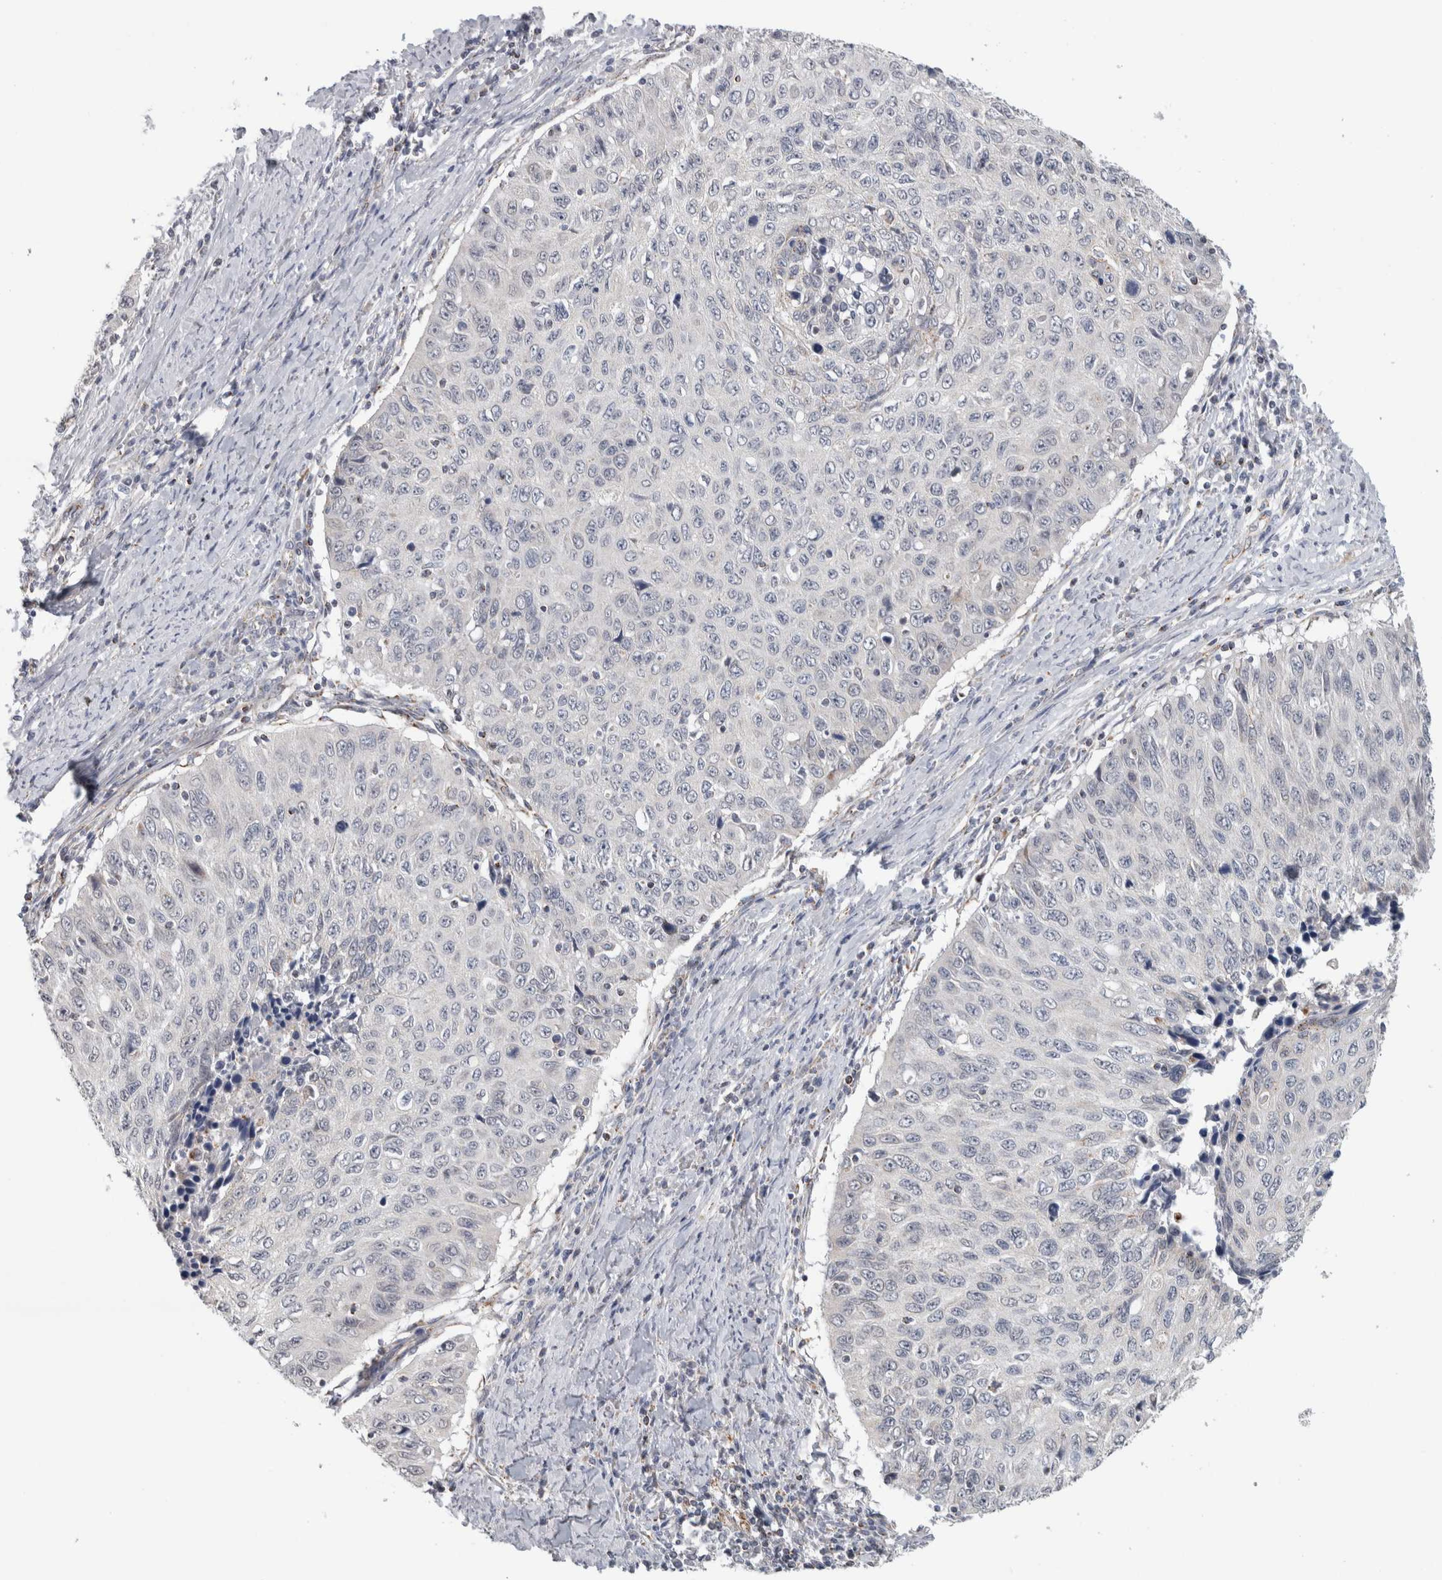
{"staining": {"intensity": "negative", "quantity": "none", "location": "none"}, "tissue": "cervical cancer", "cell_type": "Tumor cells", "image_type": "cancer", "snomed": [{"axis": "morphology", "description": "Squamous cell carcinoma, NOS"}, {"axis": "topography", "description": "Cervix"}], "caption": "This is an immunohistochemistry micrograph of cervical cancer (squamous cell carcinoma). There is no staining in tumor cells.", "gene": "RAB18", "patient": {"sex": "female", "age": 53}}